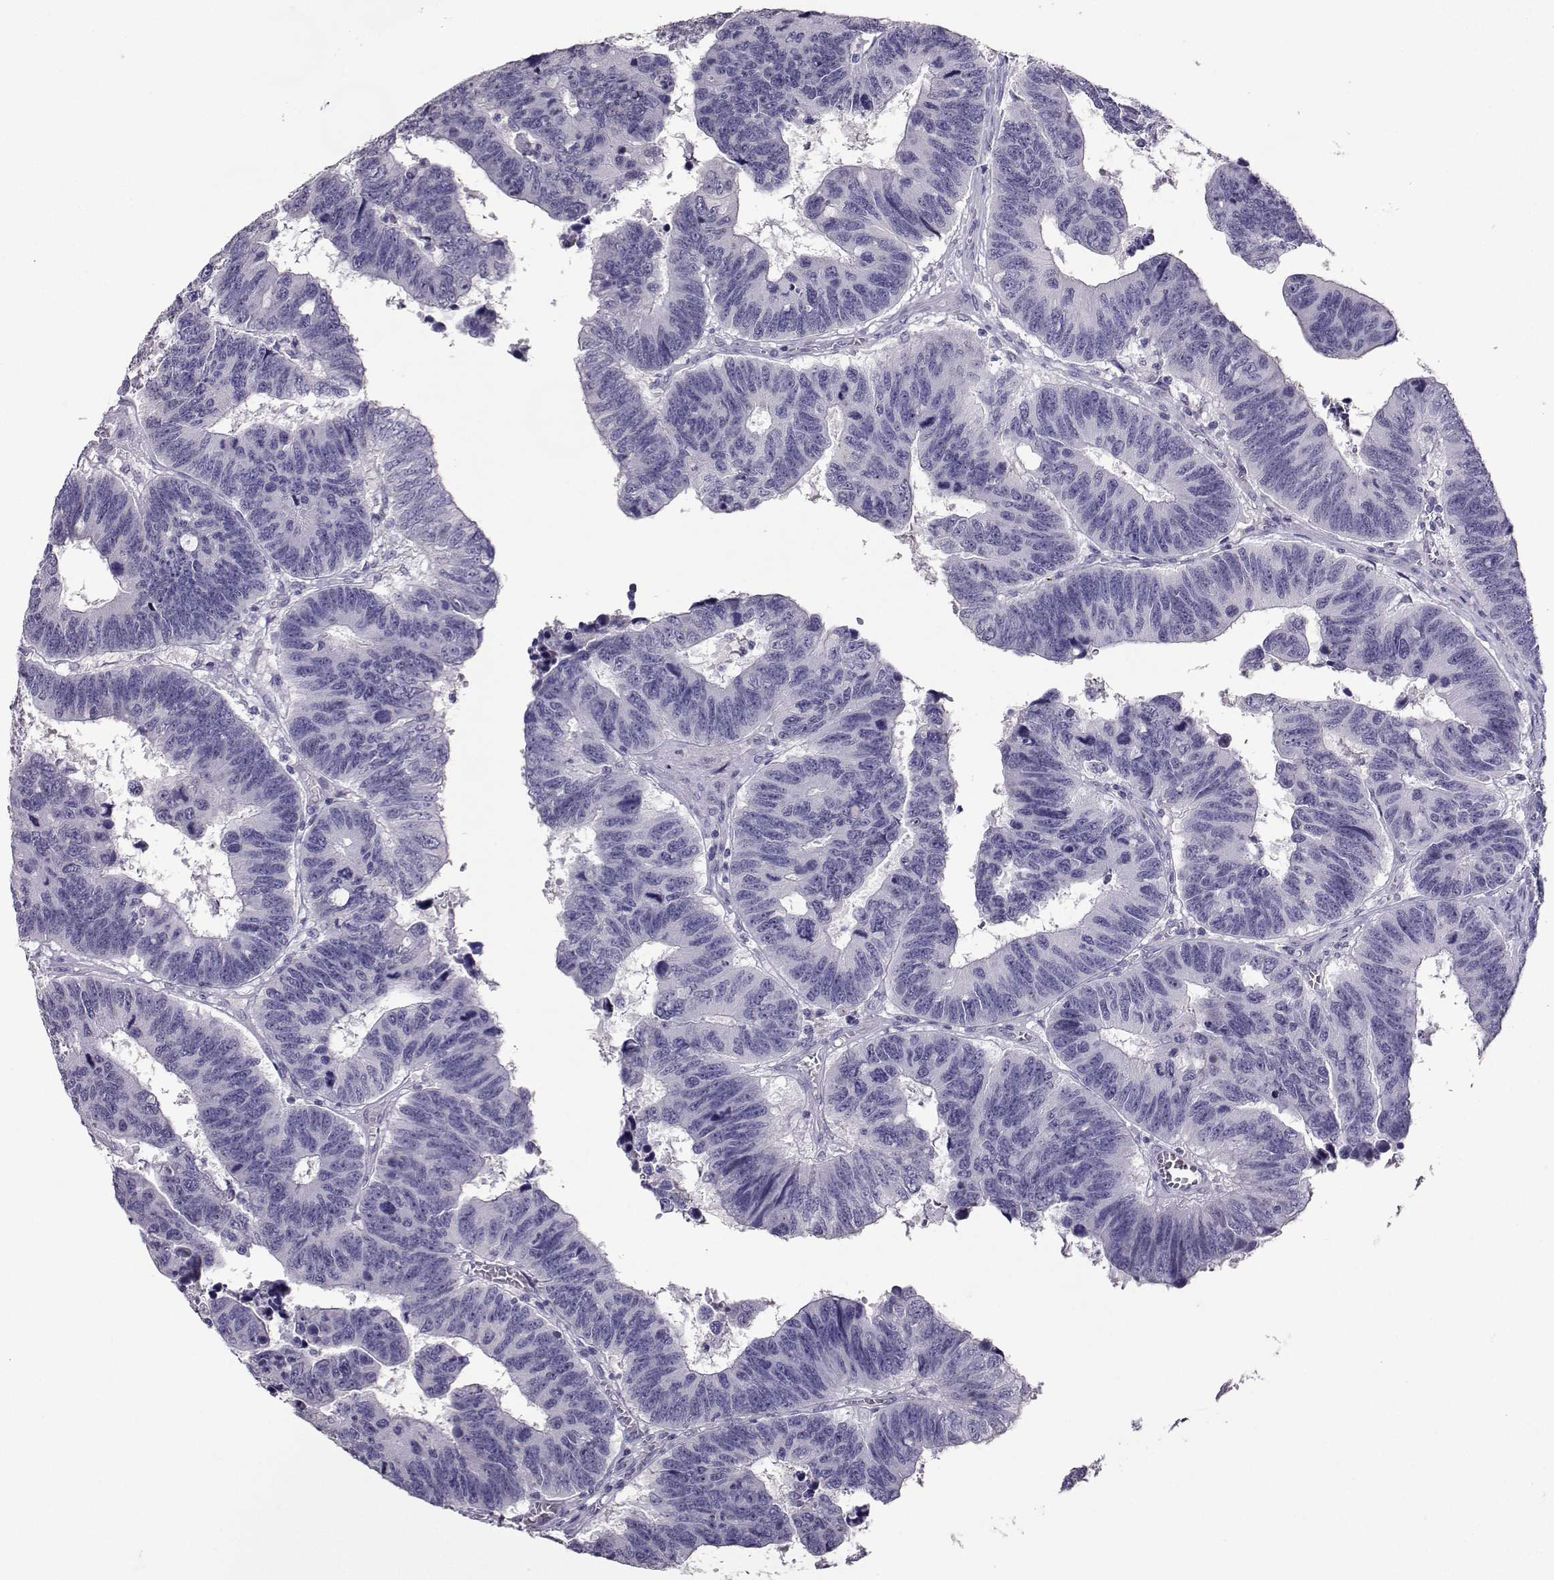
{"staining": {"intensity": "negative", "quantity": "none", "location": "none"}, "tissue": "colorectal cancer", "cell_type": "Tumor cells", "image_type": "cancer", "snomed": [{"axis": "morphology", "description": "Adenocarcinoma, NOS"}, {"axis": "topography", "description": "Appendix"}, {"axis": "topography", "description": "Colon"}, {"axis": "topography", "description": "Cecum"}, {"axis": "topography", "description": "Colon asc"}], "caption": "Histopathology image shows no protein positivity in tumor cells of colorectal cancer (adenocarcinoma) tissue.", "gene": "CARTPT", "patient": {"sex": "female", "age": 85}}